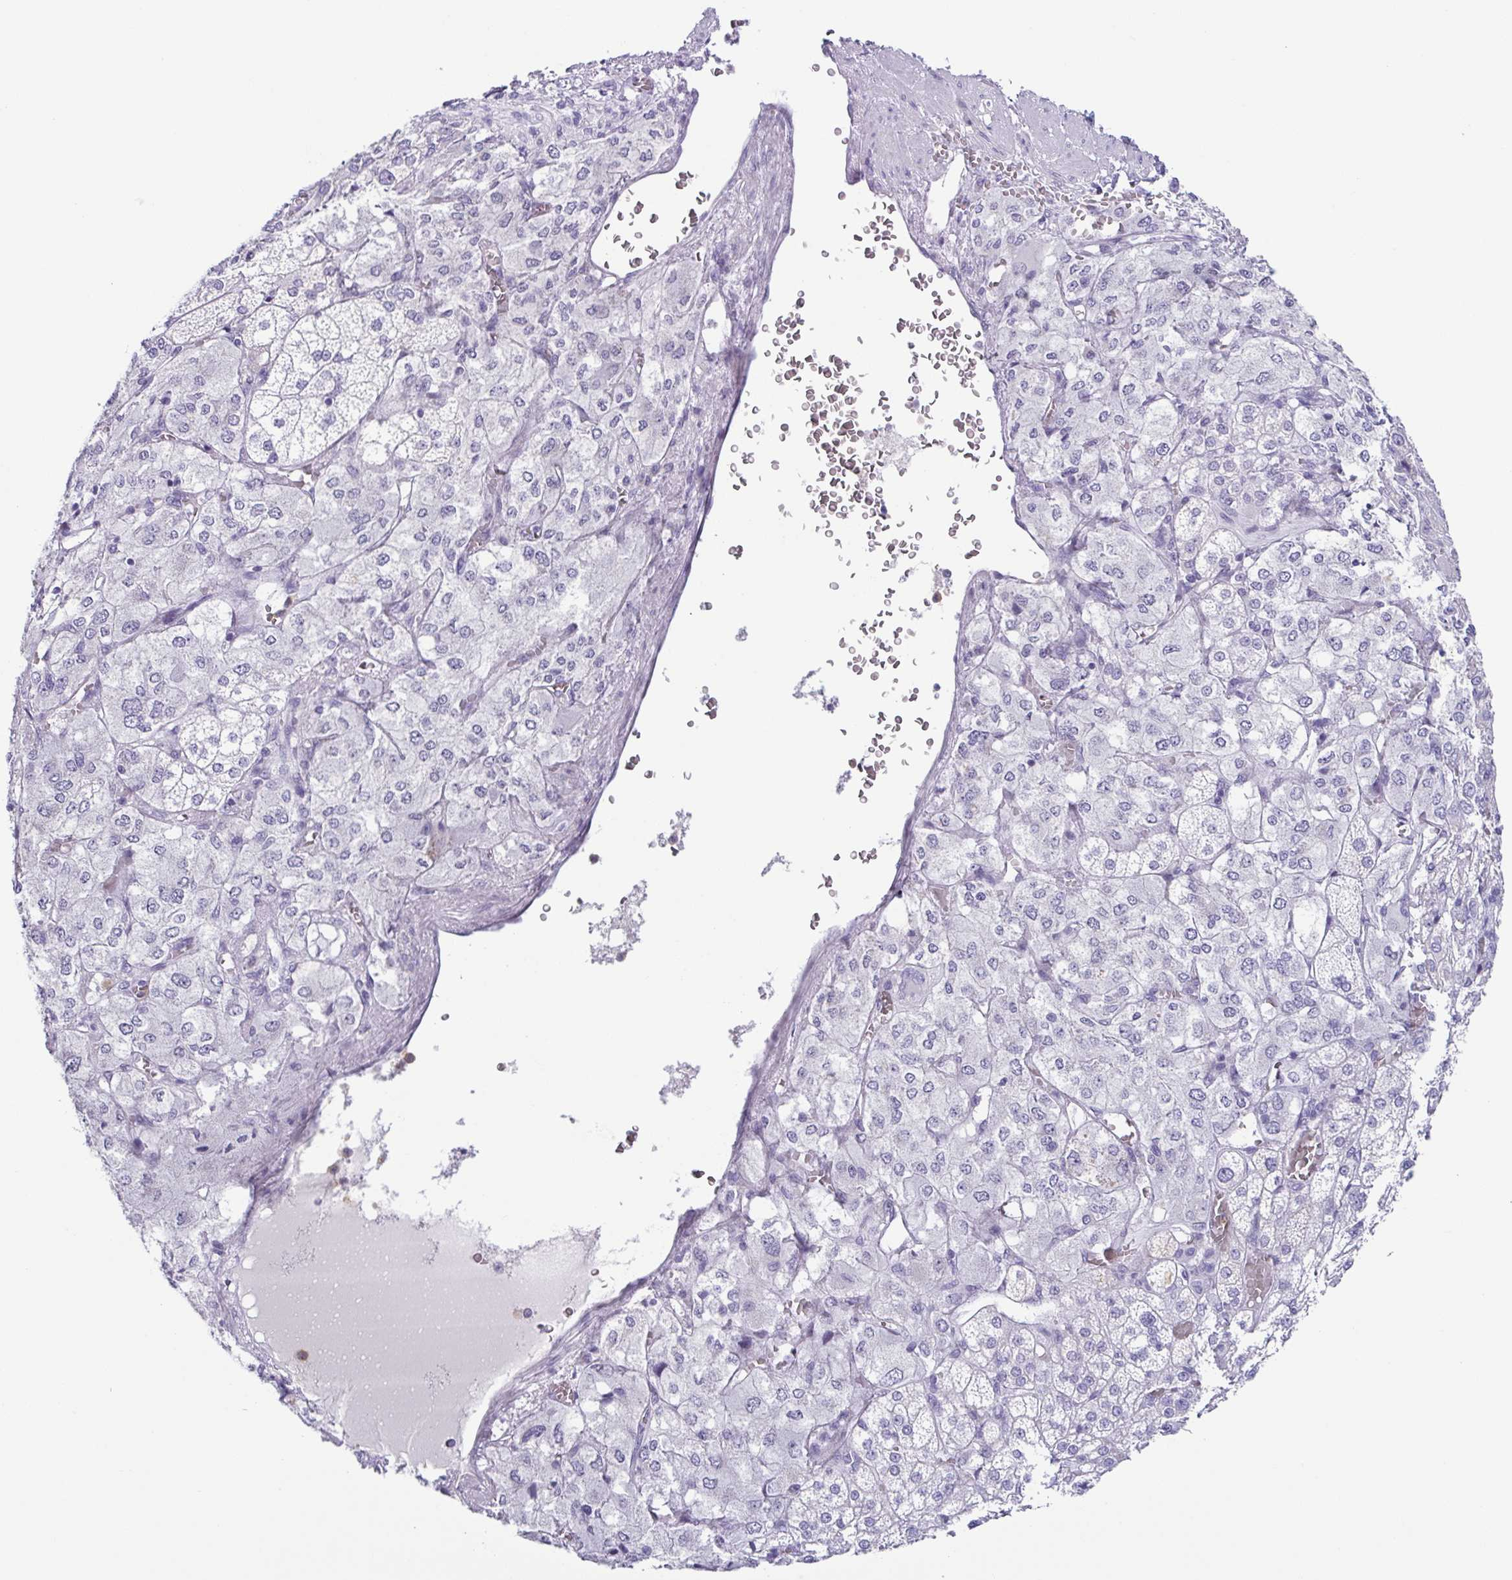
{"staining": {"intensity": "negative", "quantity": "none", "location": "none"}, "tissue": "adrenal gland", "cell_type": "Glandular cells", "image_type": "normal", "snomed": [{"axis": "morphology", "description": "Normal tissue, NOS"}, {"axis": "topography", "description": "Adrenal gland"}], "caption": "DAB (3,3'-diaminobenzidine) immunohistochemical staining of normal adrenal gland reveals no significant staining in glandular cells.", "gene": "AZU1", "patient": {"sex": "female", "age": 60}}